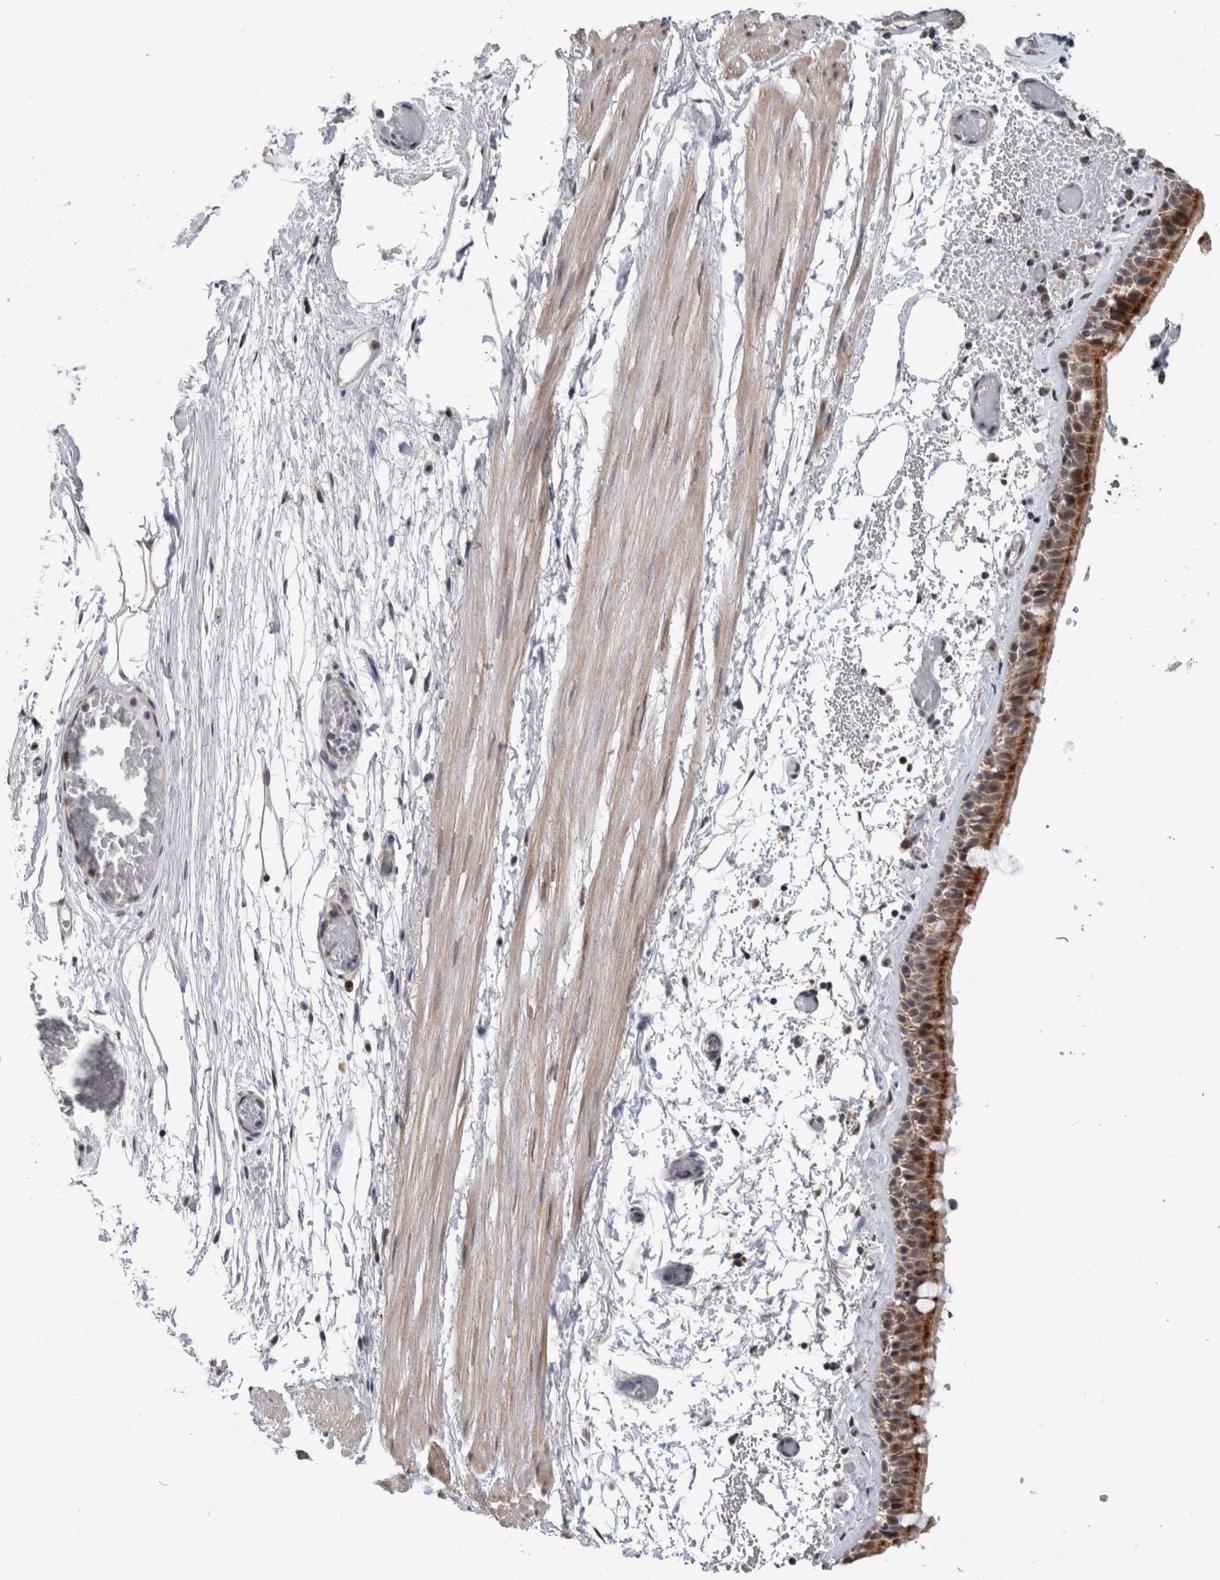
{"staining": {"intensity": "moderate", "quantity": ">75%", "location": "cytoplasmic/membranous"}, "tissue": "bronchus", "cell_type": "Respiratory epithelial cells", "image_type": "normal", "snomed": [{"axis": "morphology", "description": "Normal tissue, NOS"}, {"axis": "topography", "description": "Bronchus"}, {"axis": "topography", "description": "Lung"}], "caption": "About >75% of respiratory epithelial cells in unremarkable human bronchus show moderate cytoplasmic/membranous protein expression as visualized by brown immunohistochemical staining.", "gene": "MRPL37", "patient": {"sex": "male", "age": 56}}